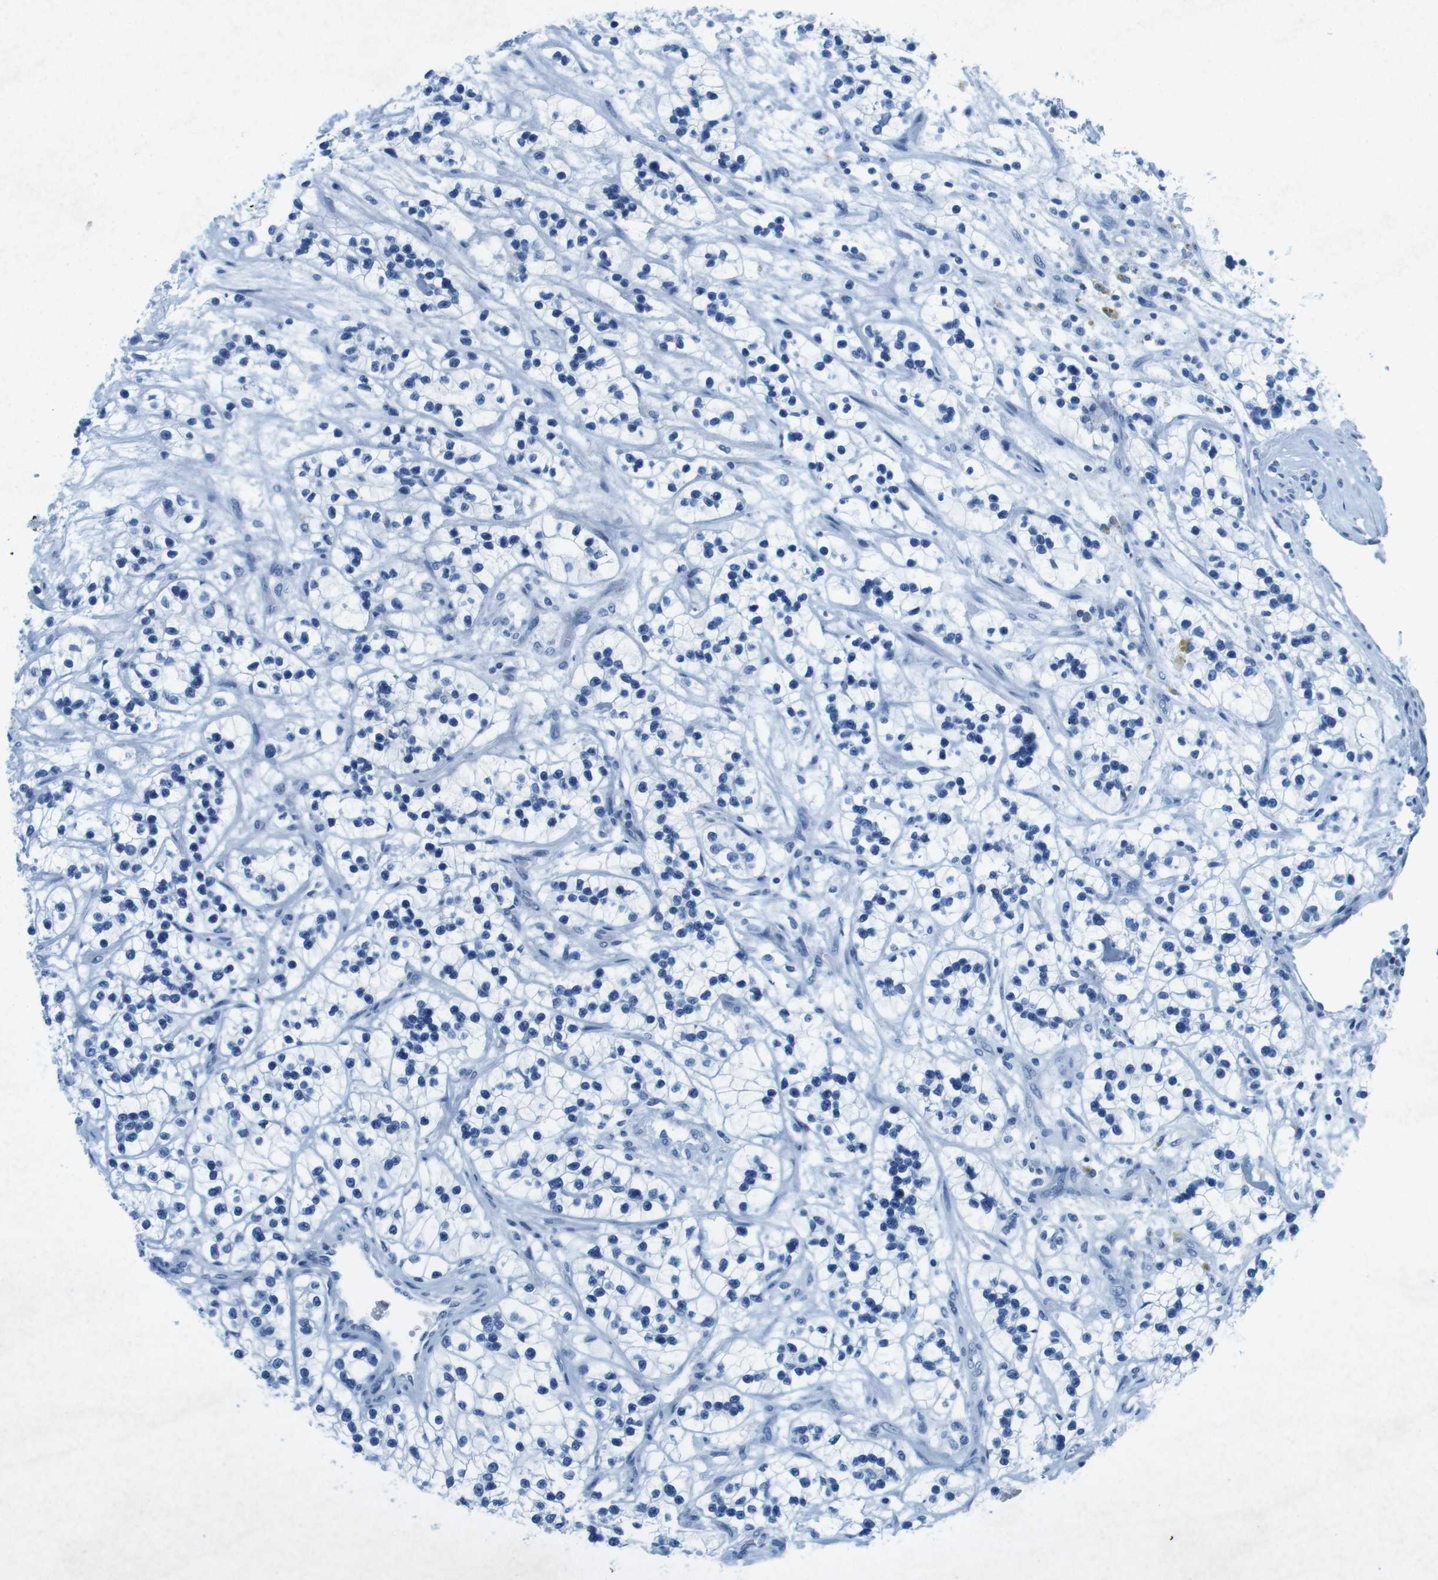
{"staining": {"intensity": "negative", "quantity": "none", "location": "none"}, "tissue": "renal cancer", "cell_type": "Tumor cells", "image_type": "cancer", "snomed": [{"axis": "morphology", "description": "Adenocarcinoma, NOS"}, {"axis": "topography", "description": "Kidney"}], "caption": "A photomicrograph of adenocarcinoma (renal) stained for a protein shows no brown staining in tumor cells.", "gene": "CTAG1B", "patient": {"sex": "female", "age": 57}}